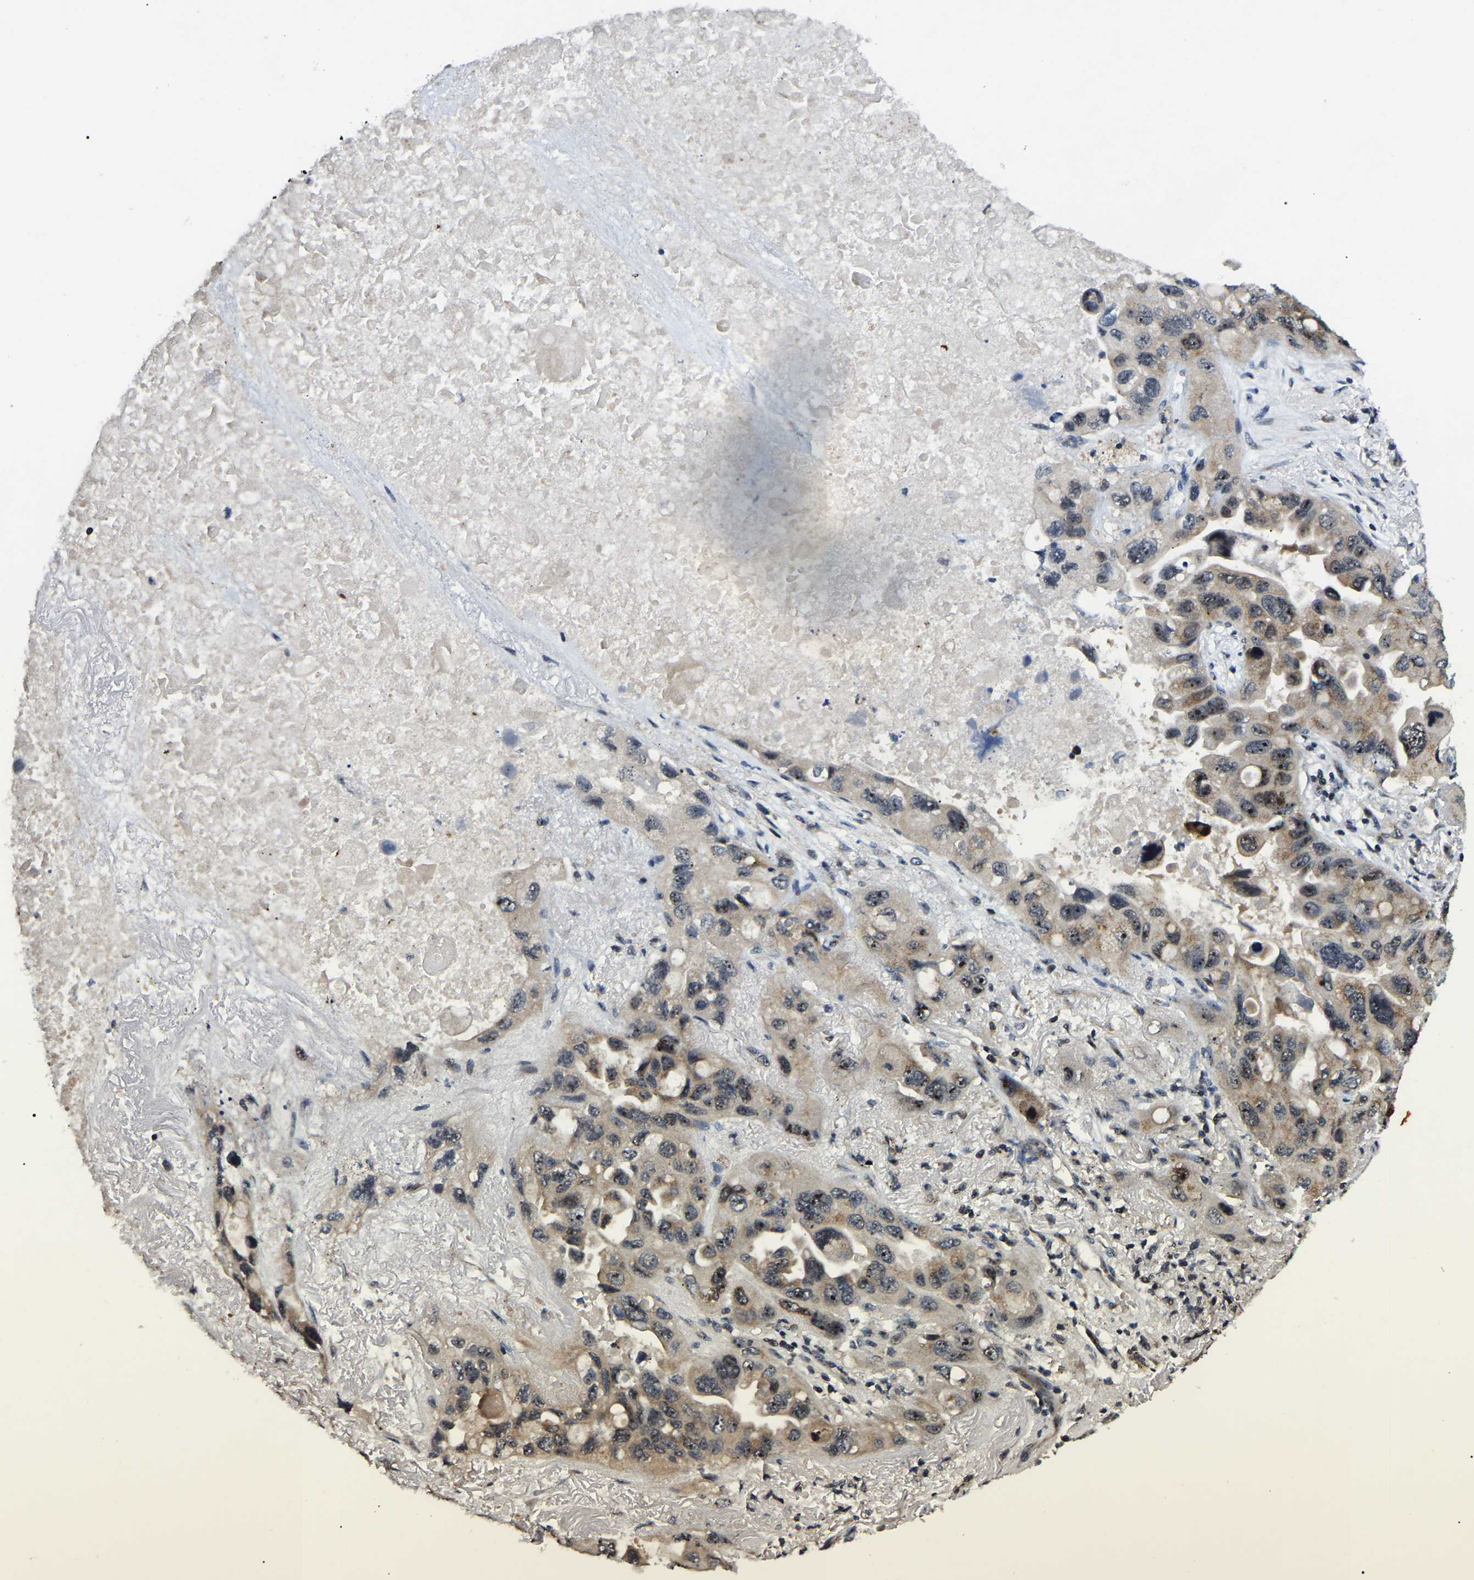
{"staining": {"intensity": "moderate", "quantity": ">75%", "location": "cytoplasmic/membranous,nuclear"}, "tissue": "lung cancer", "cell_type": "Tumor cells", "image_type": "cancer", "snomed": [{"axis": "morphology", "description": "Squamous cell carcinoma, NOS"}, {"axis": "topography", "description": "Lung"}], "caption": "A photomicrograph of squamous cell carcinoma (lung) stained for a protein exhibits moderate cytoplasmic/membranous and nuclear brown staining in tumor cells.", "gene": "RBM28", "patient": {"sex": "female", "age": 73}}